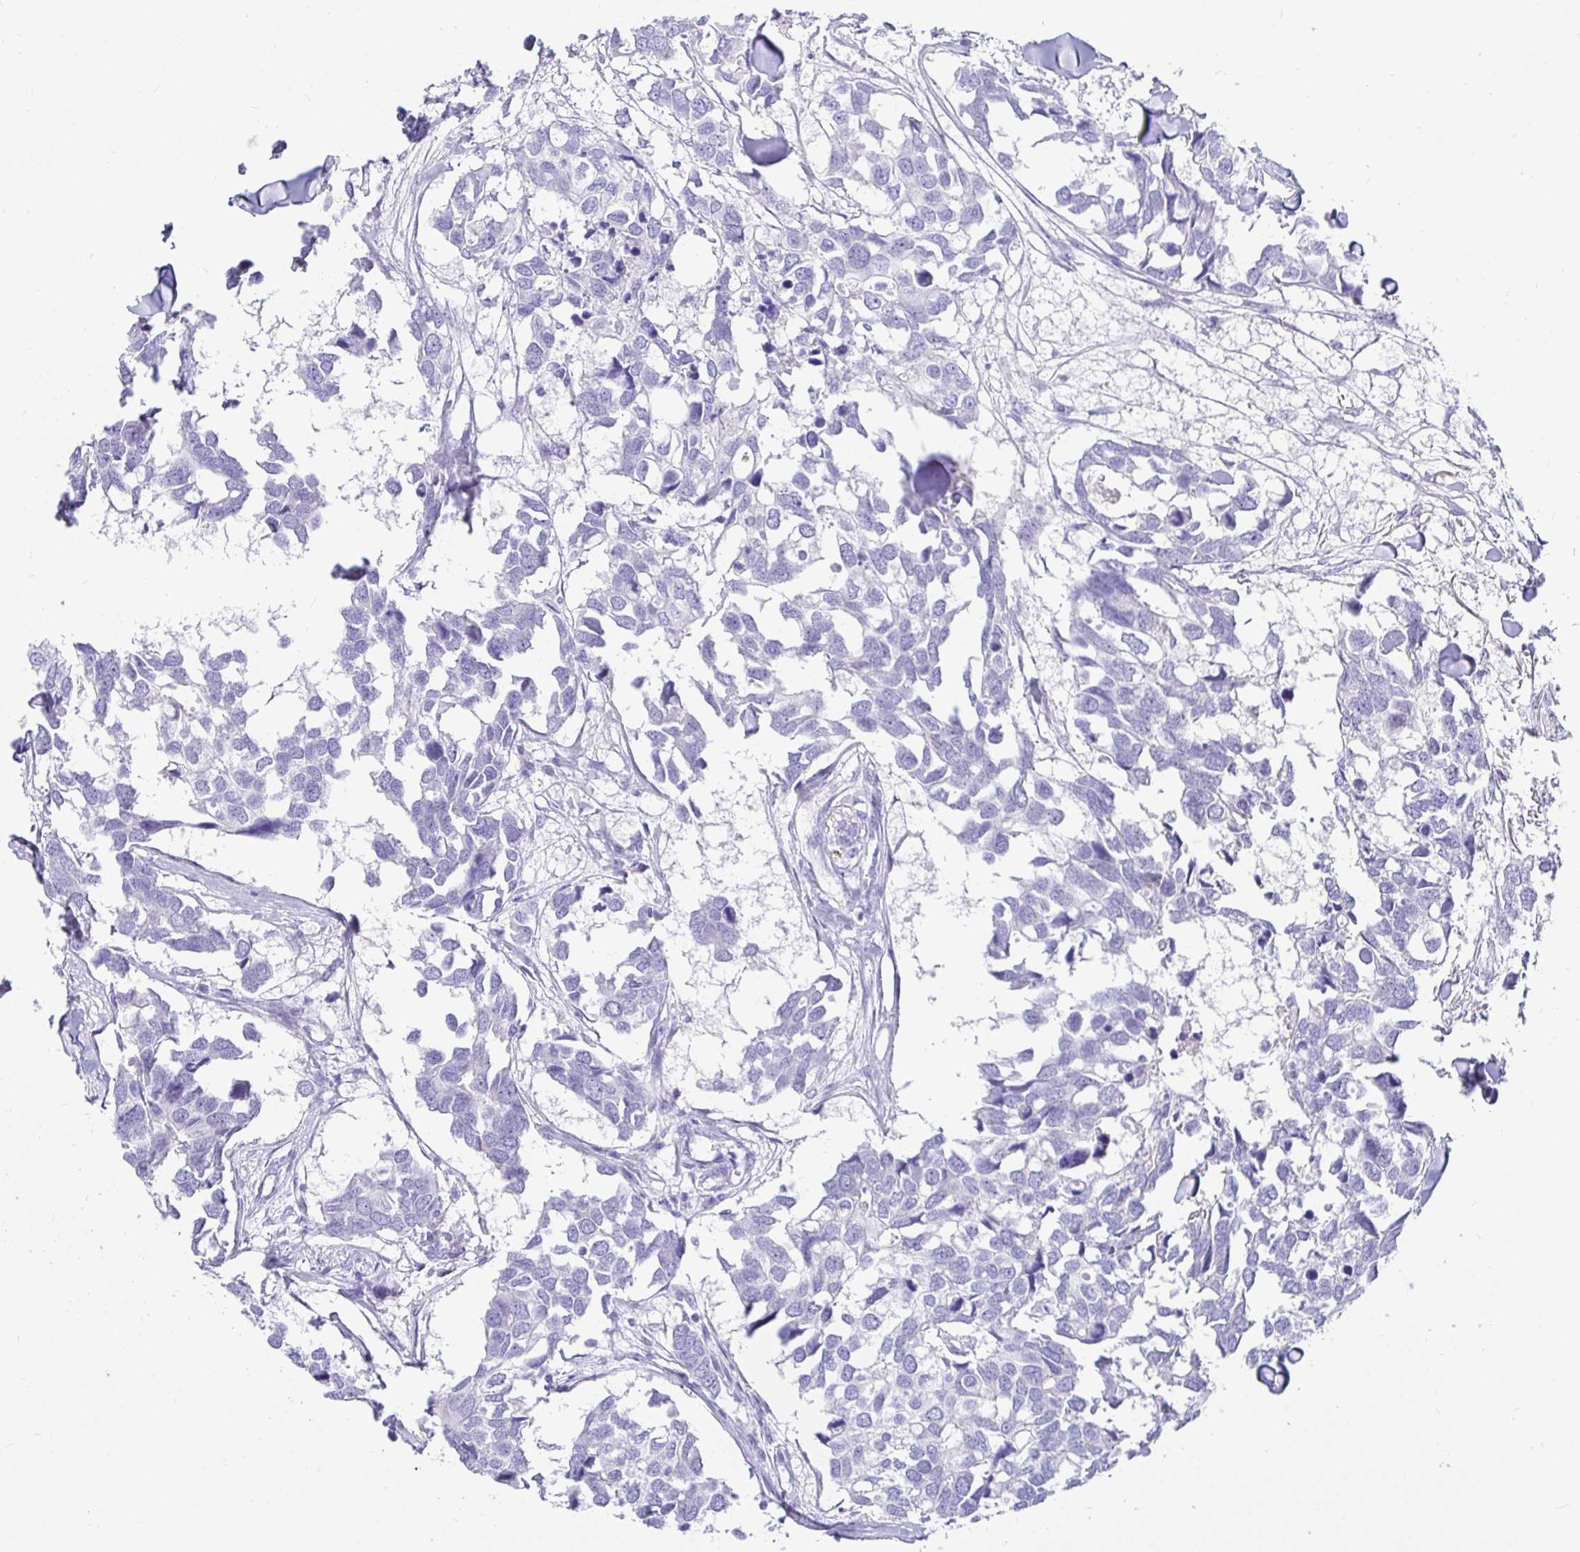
{"staining": {"intensity": "negative", "quantity": "none", "location": "none"}, "tissue": "breast cancer", "cell_type": "Tumor cells", "image_type": "cancer", "snomed": [{"axis": "morphology", "description": "Duct carcinoma"}, {"axis": "topography", "description": "Breast"}], "caption": "Tumor cells are negative for protein expression in human intraductal carcinoma (breast).", "gene": "TPTE", "patient": {"sex": "female", "age": 83}}